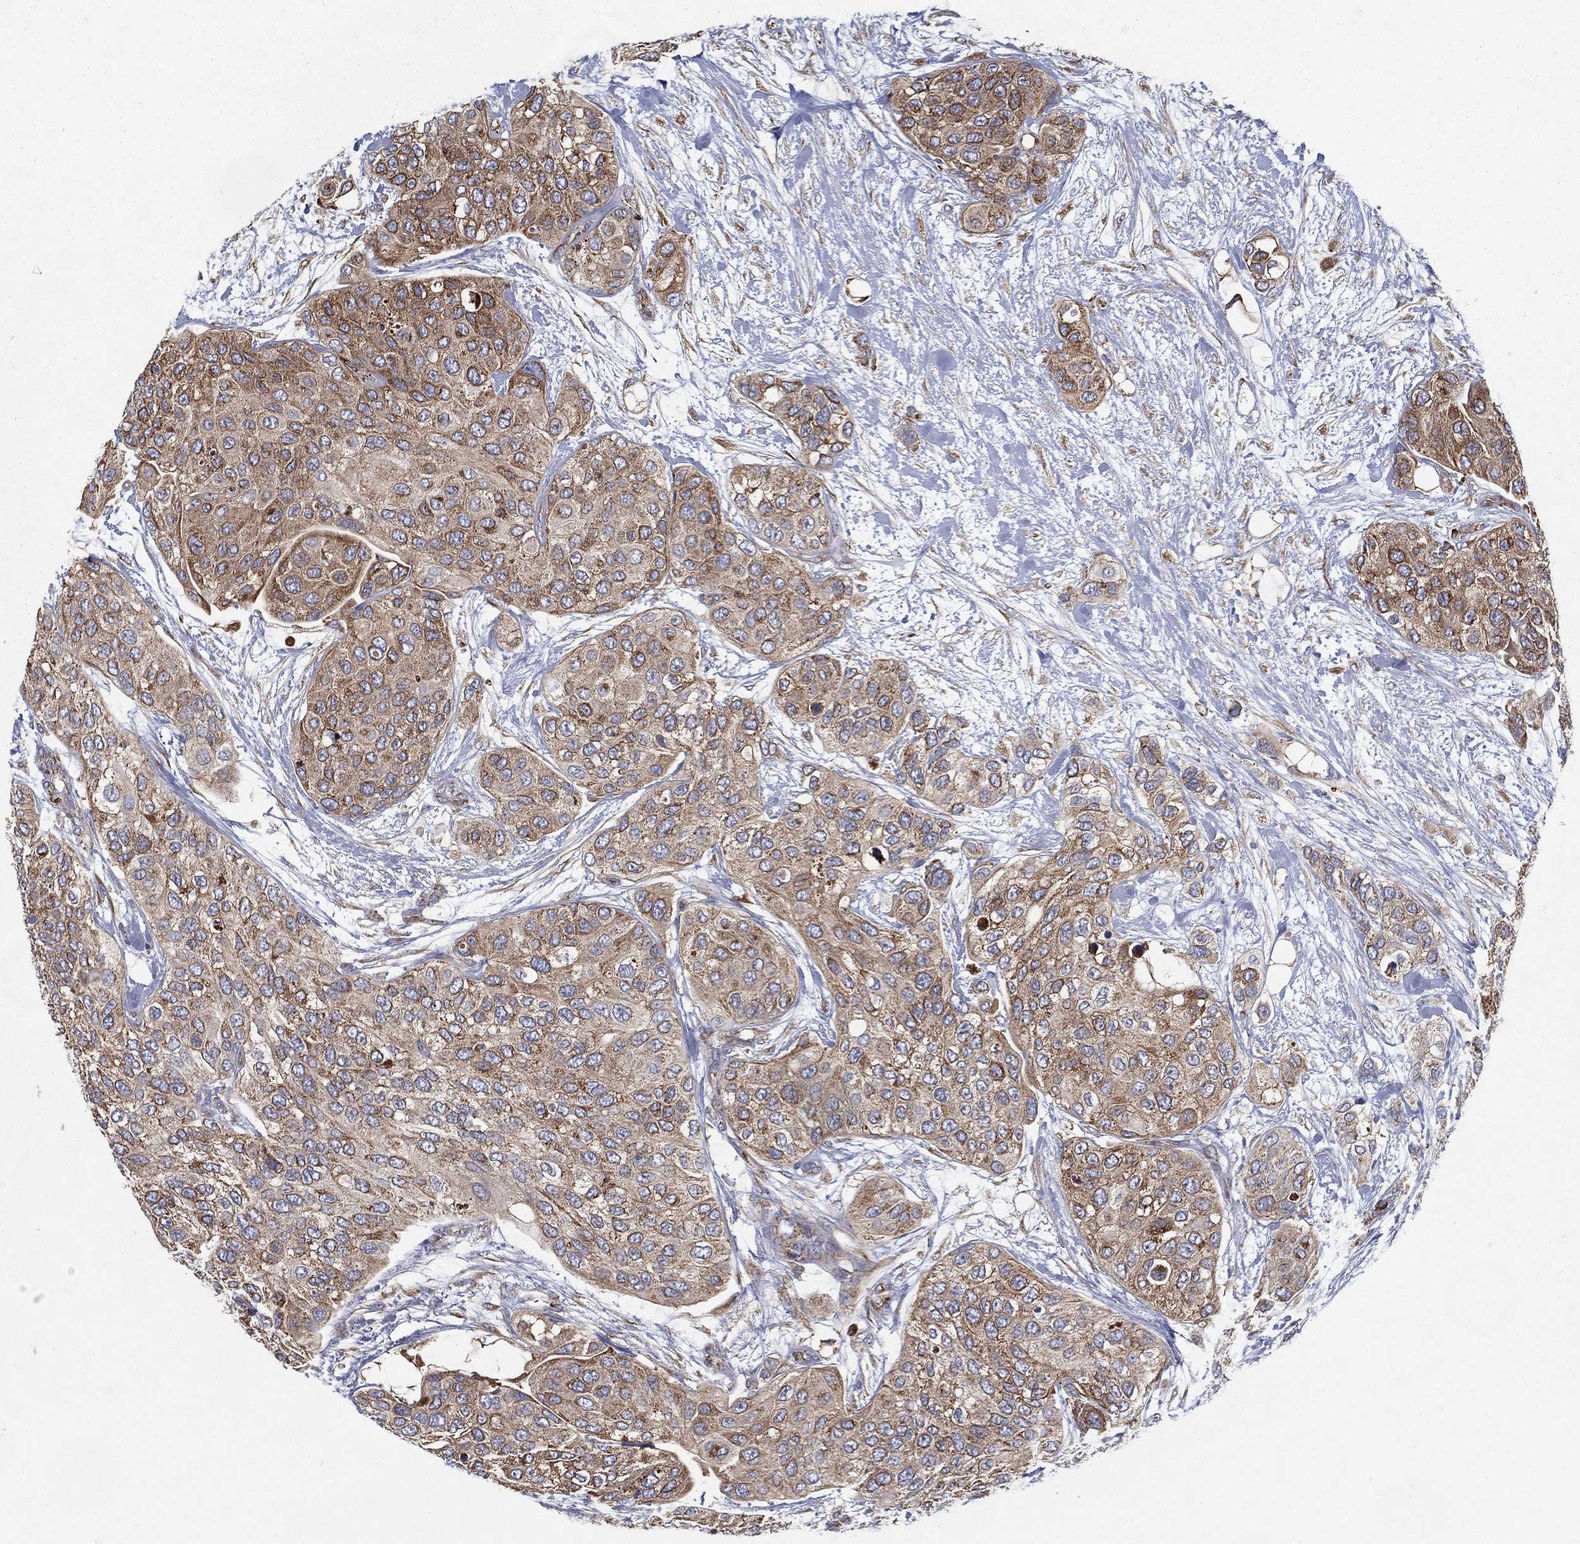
{"staining": {"intensity": "moderate", "quantity": ">75%", "location": "cytoplasmic/membranous"}, "tissue": "urothelial cancer", "cell_type": "Tumor cells", "image_type": "cancer", "snomed": [{"axis": "morphology", "description": "Urothelial carcinoma, High grade"}, {"axis": "topography", "description": "Urinary bladder"}], "caption": "High-grade urothelial carcinoma was stained to show a protein in brown. There is medium levels of moderate cytoplasmic/membranous expression in about >75% of tumor cells.", "gene": "MT-CYB", "patient": {"sex": "male", "age": 77}}